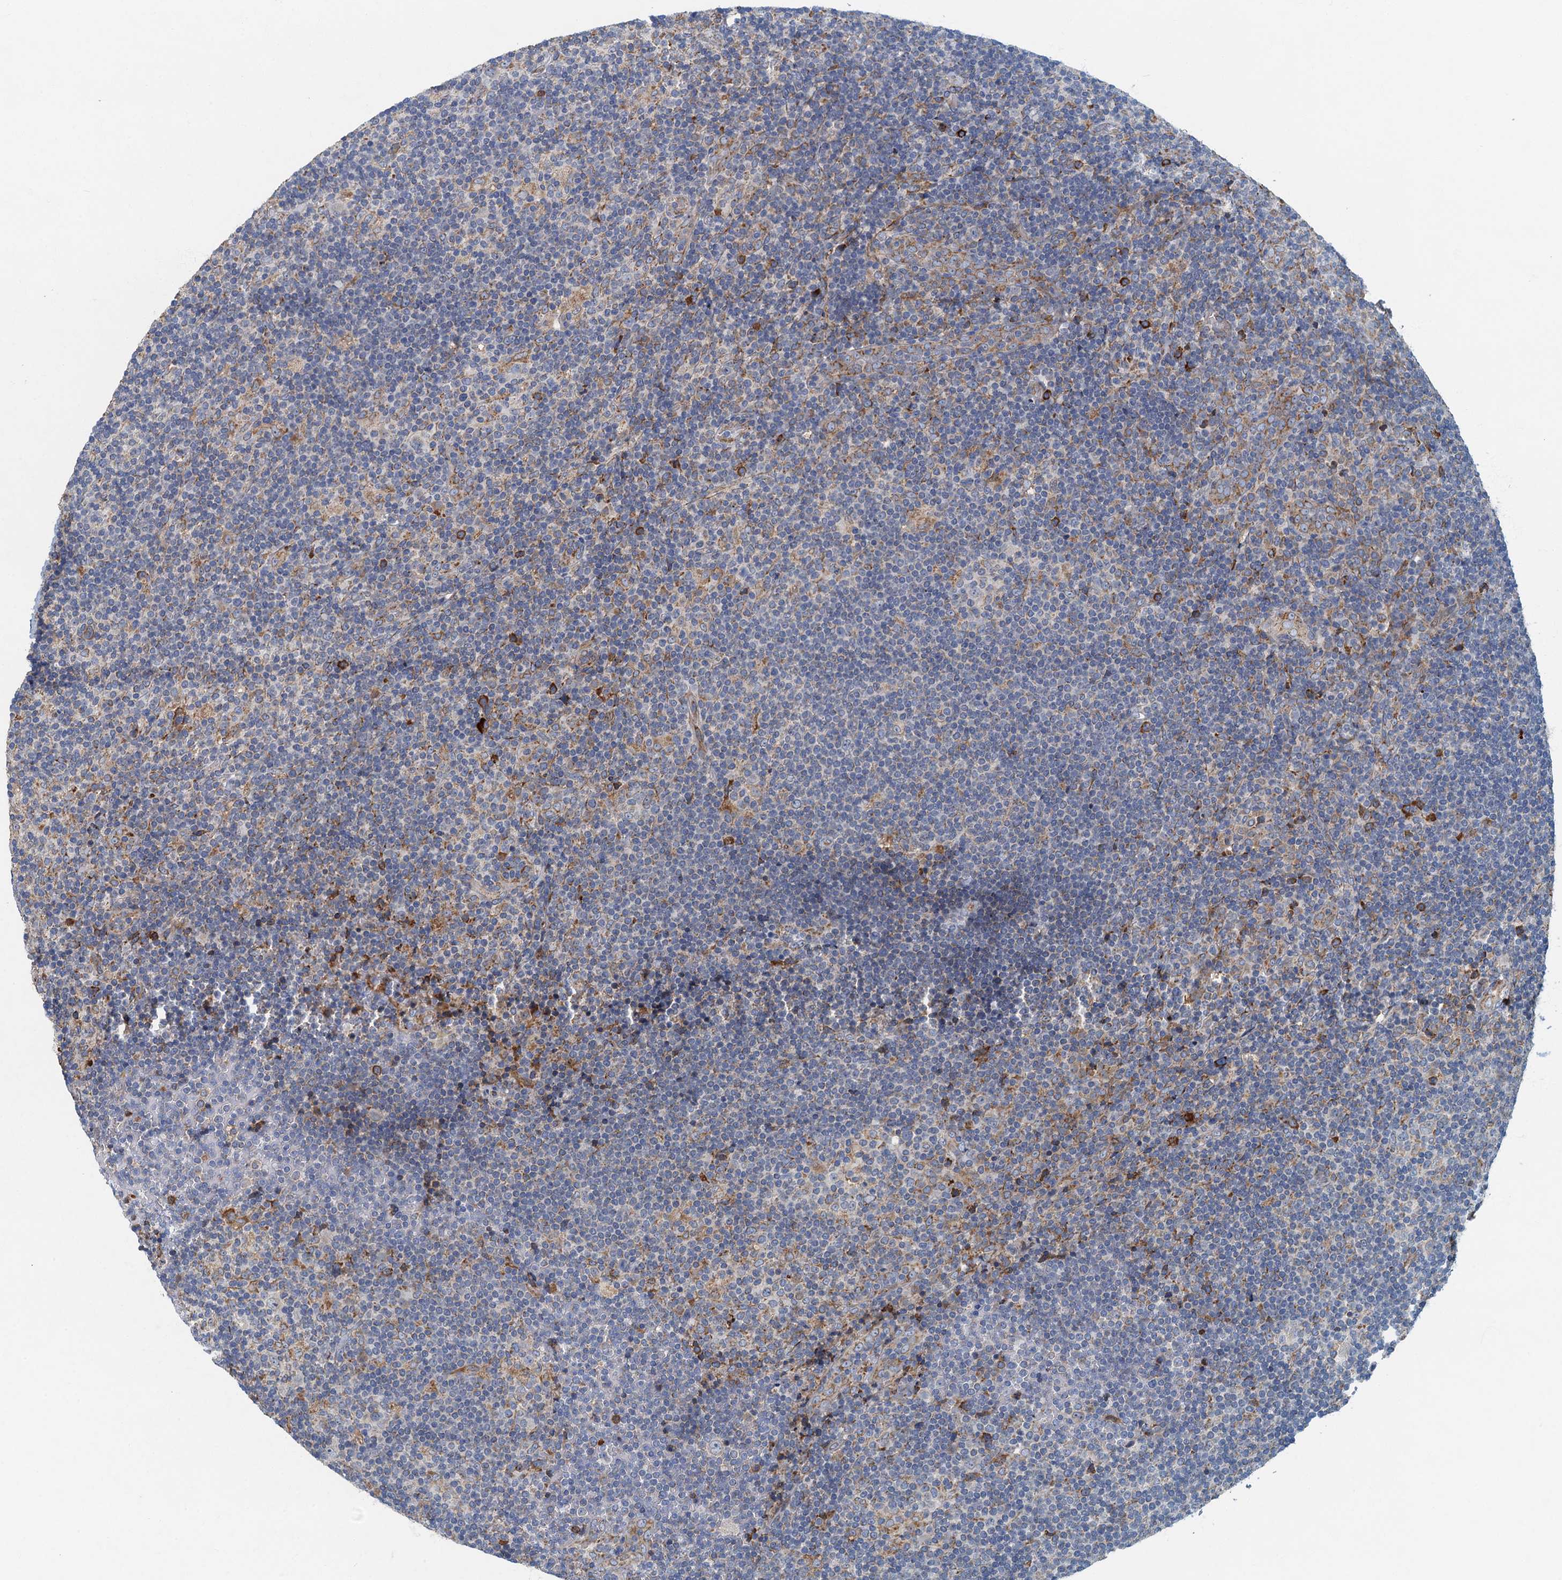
{"staining": {"intensity": "negative", "quantity": "none", "location": "none"}, "tissue": "lymphoma", "cell_type": "Tumor cells", "image_type": "cancer", "snomed": [{"axis": "morphology", "description": "Hodgkin's disease, NOS"}, {"axis": "topography", "description": "Lymph node"}], "caption": "Protein analysis of Hodgkin's disease demonstrates no significant positivity in tumor cells. Nuclei are stained in blue.", "gene": "SPDYC", "patient": {"sex": "female", "age": 57}}